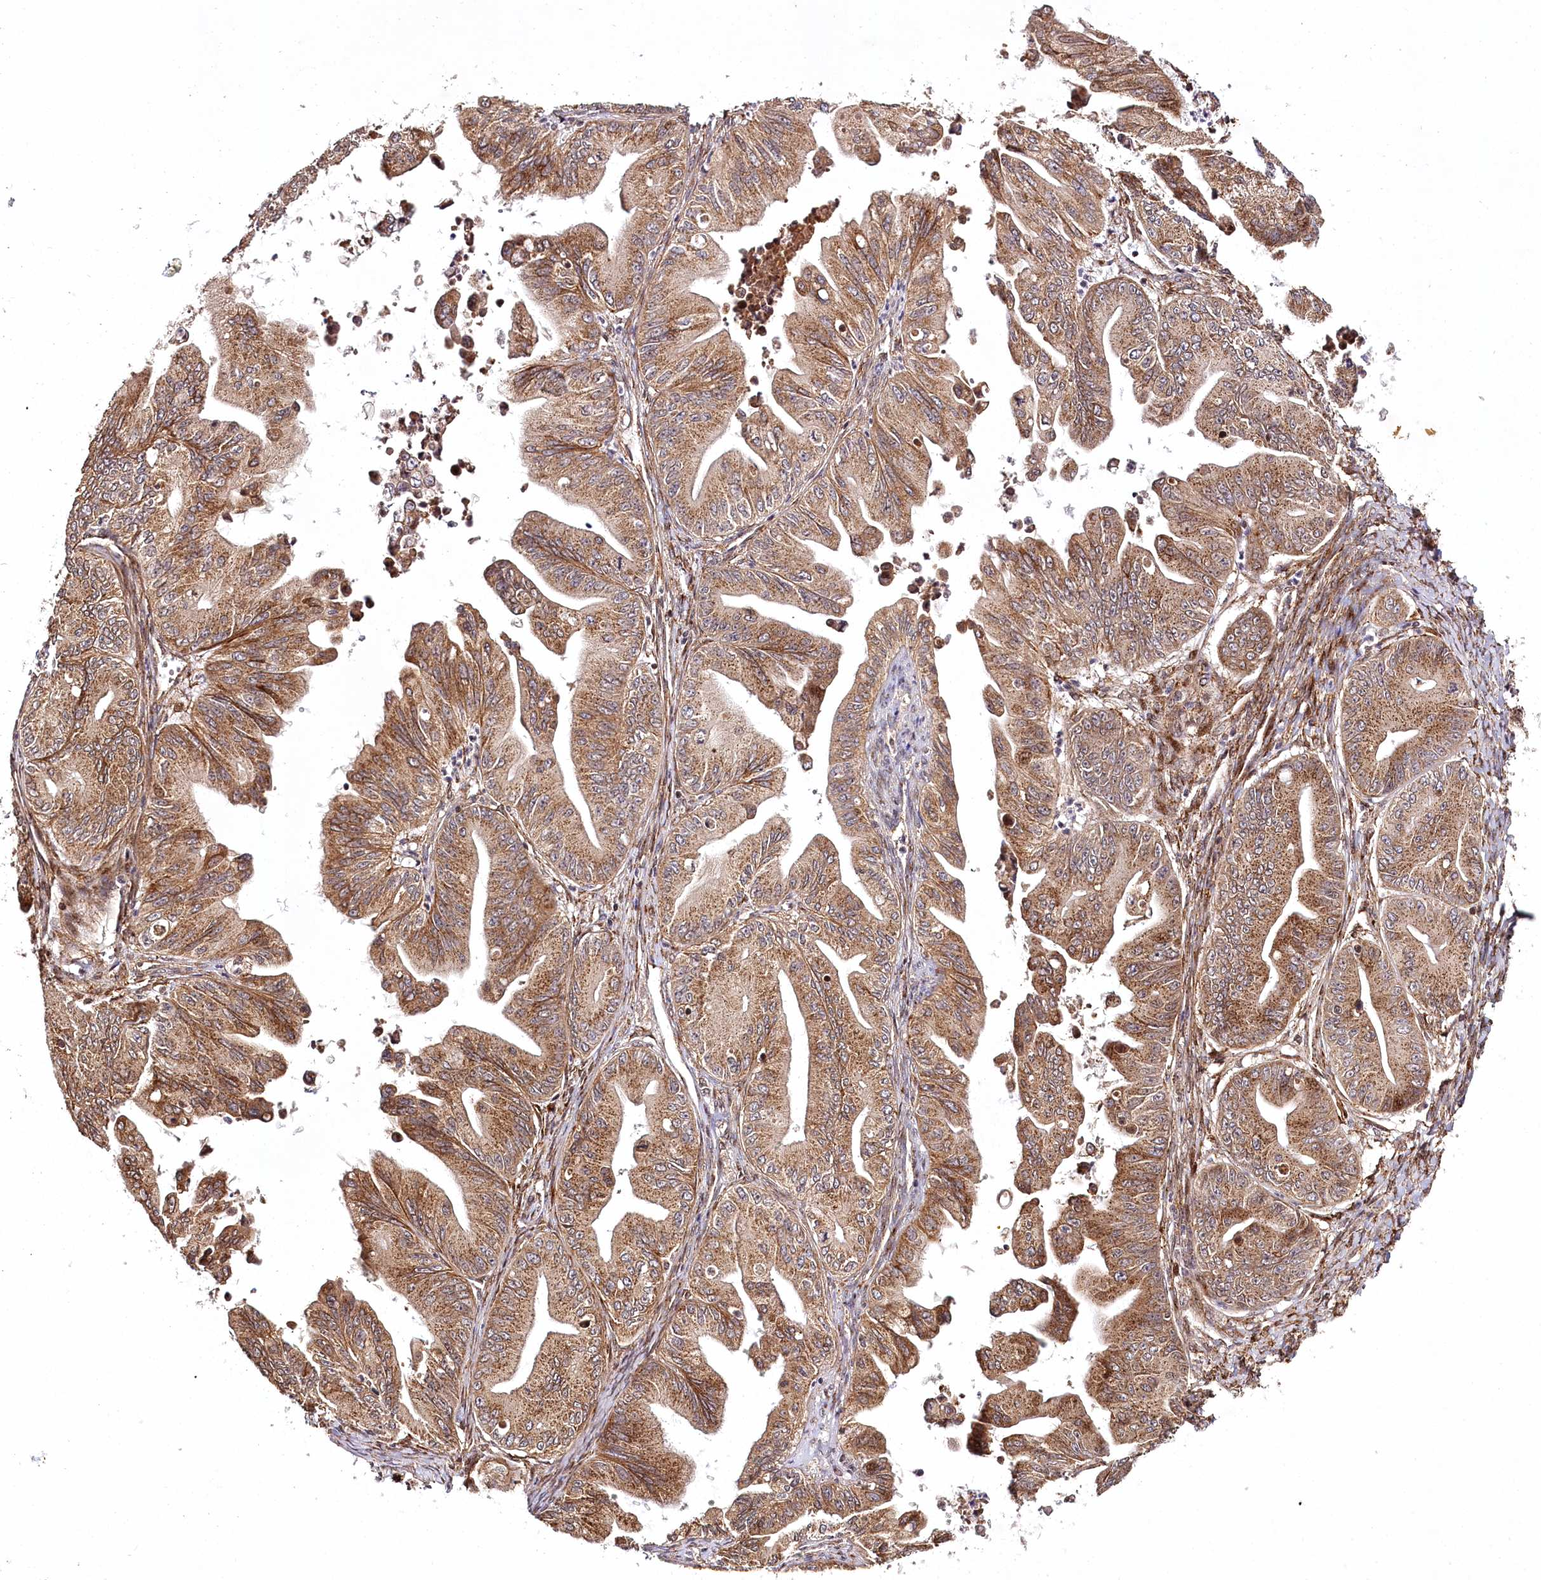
{"staining": {"intensity": "strong", "quantity": ">75%", "location": "cytoplasmic/membranous,nuclear"}, "tissue": "ovarian cancer", "cell_type": "Tumor cells", "image_type": "cancer", "snomed": [{"axis": "morphology", "description": "Cystadenocarcinoma, mucinous, NOS"}, {"axis": "topography", "description": "Ovary"}], "caption": "DAB (3,3'-diaminobenzidine) immunohistochemical staining of ovarian cancer (mucinous cystadenocarcinoma) exhibits strong cytoplasmic/membranous and nuclear protein expression in about >75% of tumor cells. The protein is stained brown, and the nuclei are stained in blue (DAB (3,3'-diaminobenzidine) IHC with brightfield microscopy, high magnification).", "gene": "COPG1", "patient": {"sex": "female", "age": 71}}